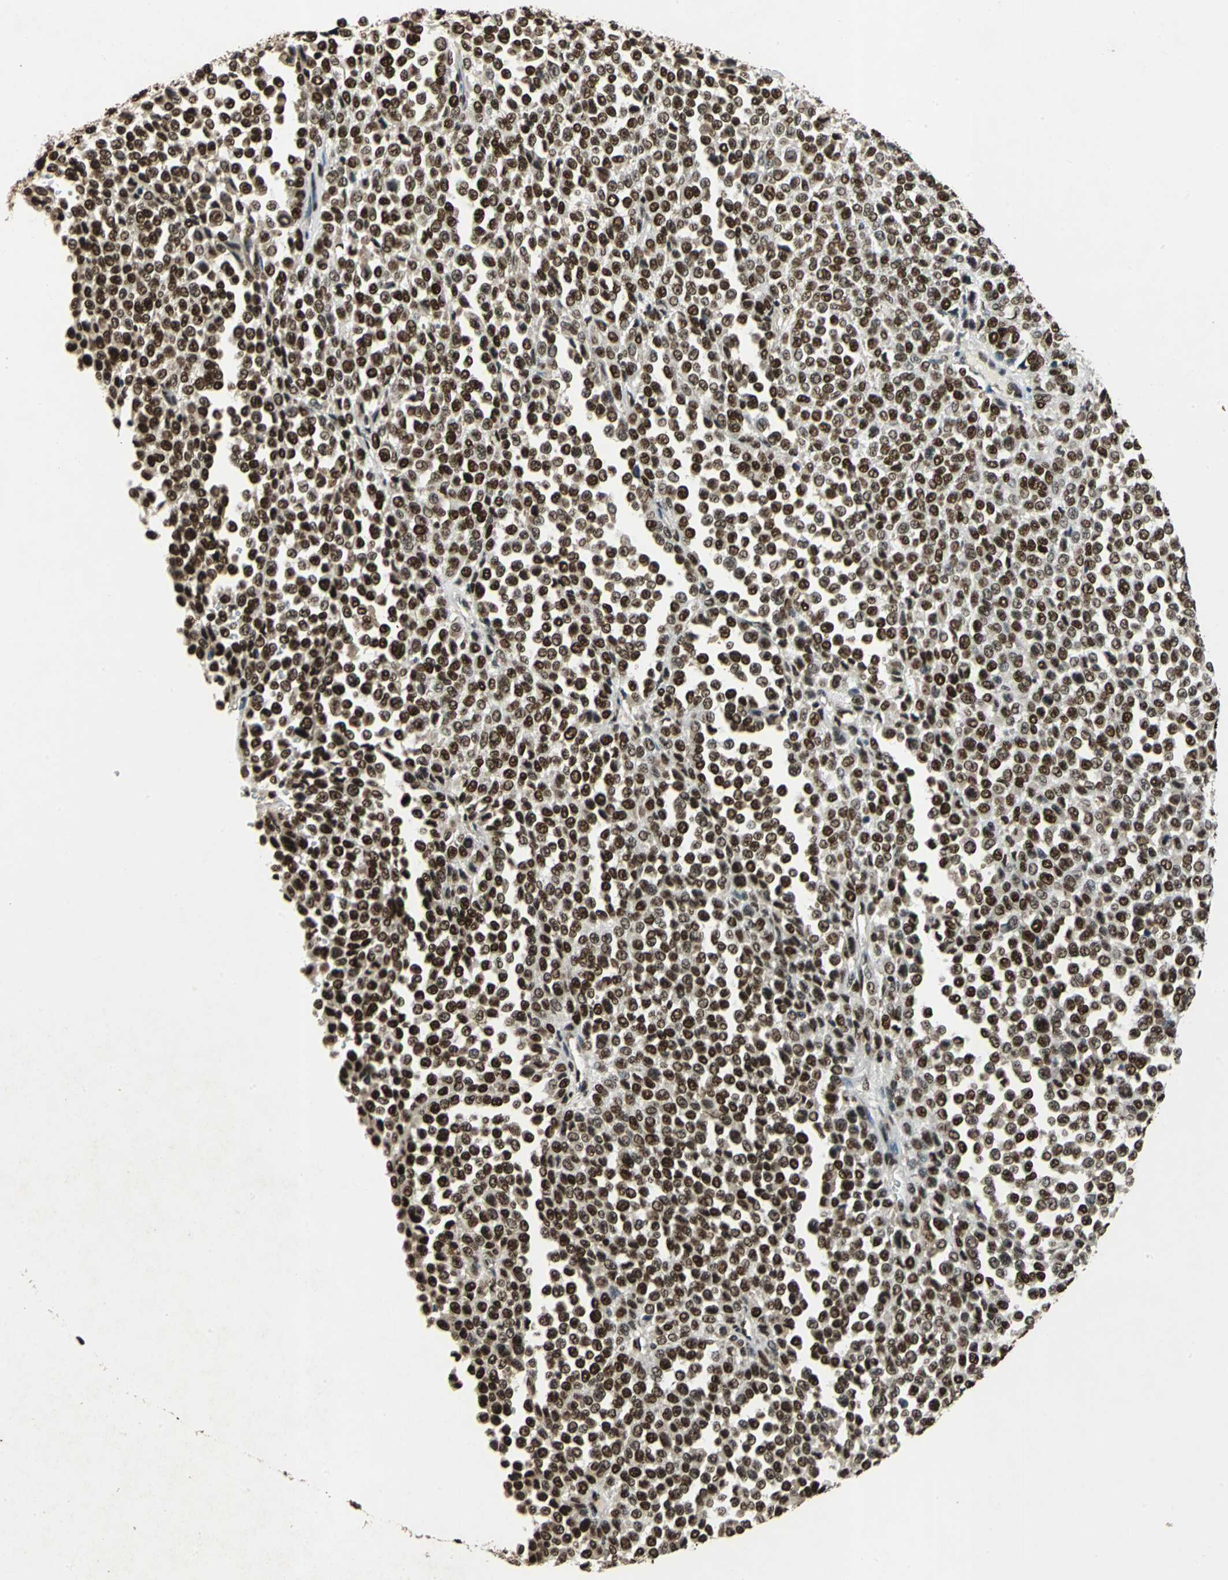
{"staining": {"intensity": "strong", "quantity": ">75%", "location": "nuclear"}, "tissue": "melanoma", "cell_type": "Tumor cells", "image_type": "cancer", "snomed": [{"axis": "morphology", "description": "Malignant melanoma, Metastatic site"}, {"axis": "topography", "description": "Pancreas"}], "caption": "Melanoma stained for a protein displays strong nuclear positivity in tumor cells.", "gene": "MTA2", "patient": {"sex": "female", "age": 30}}